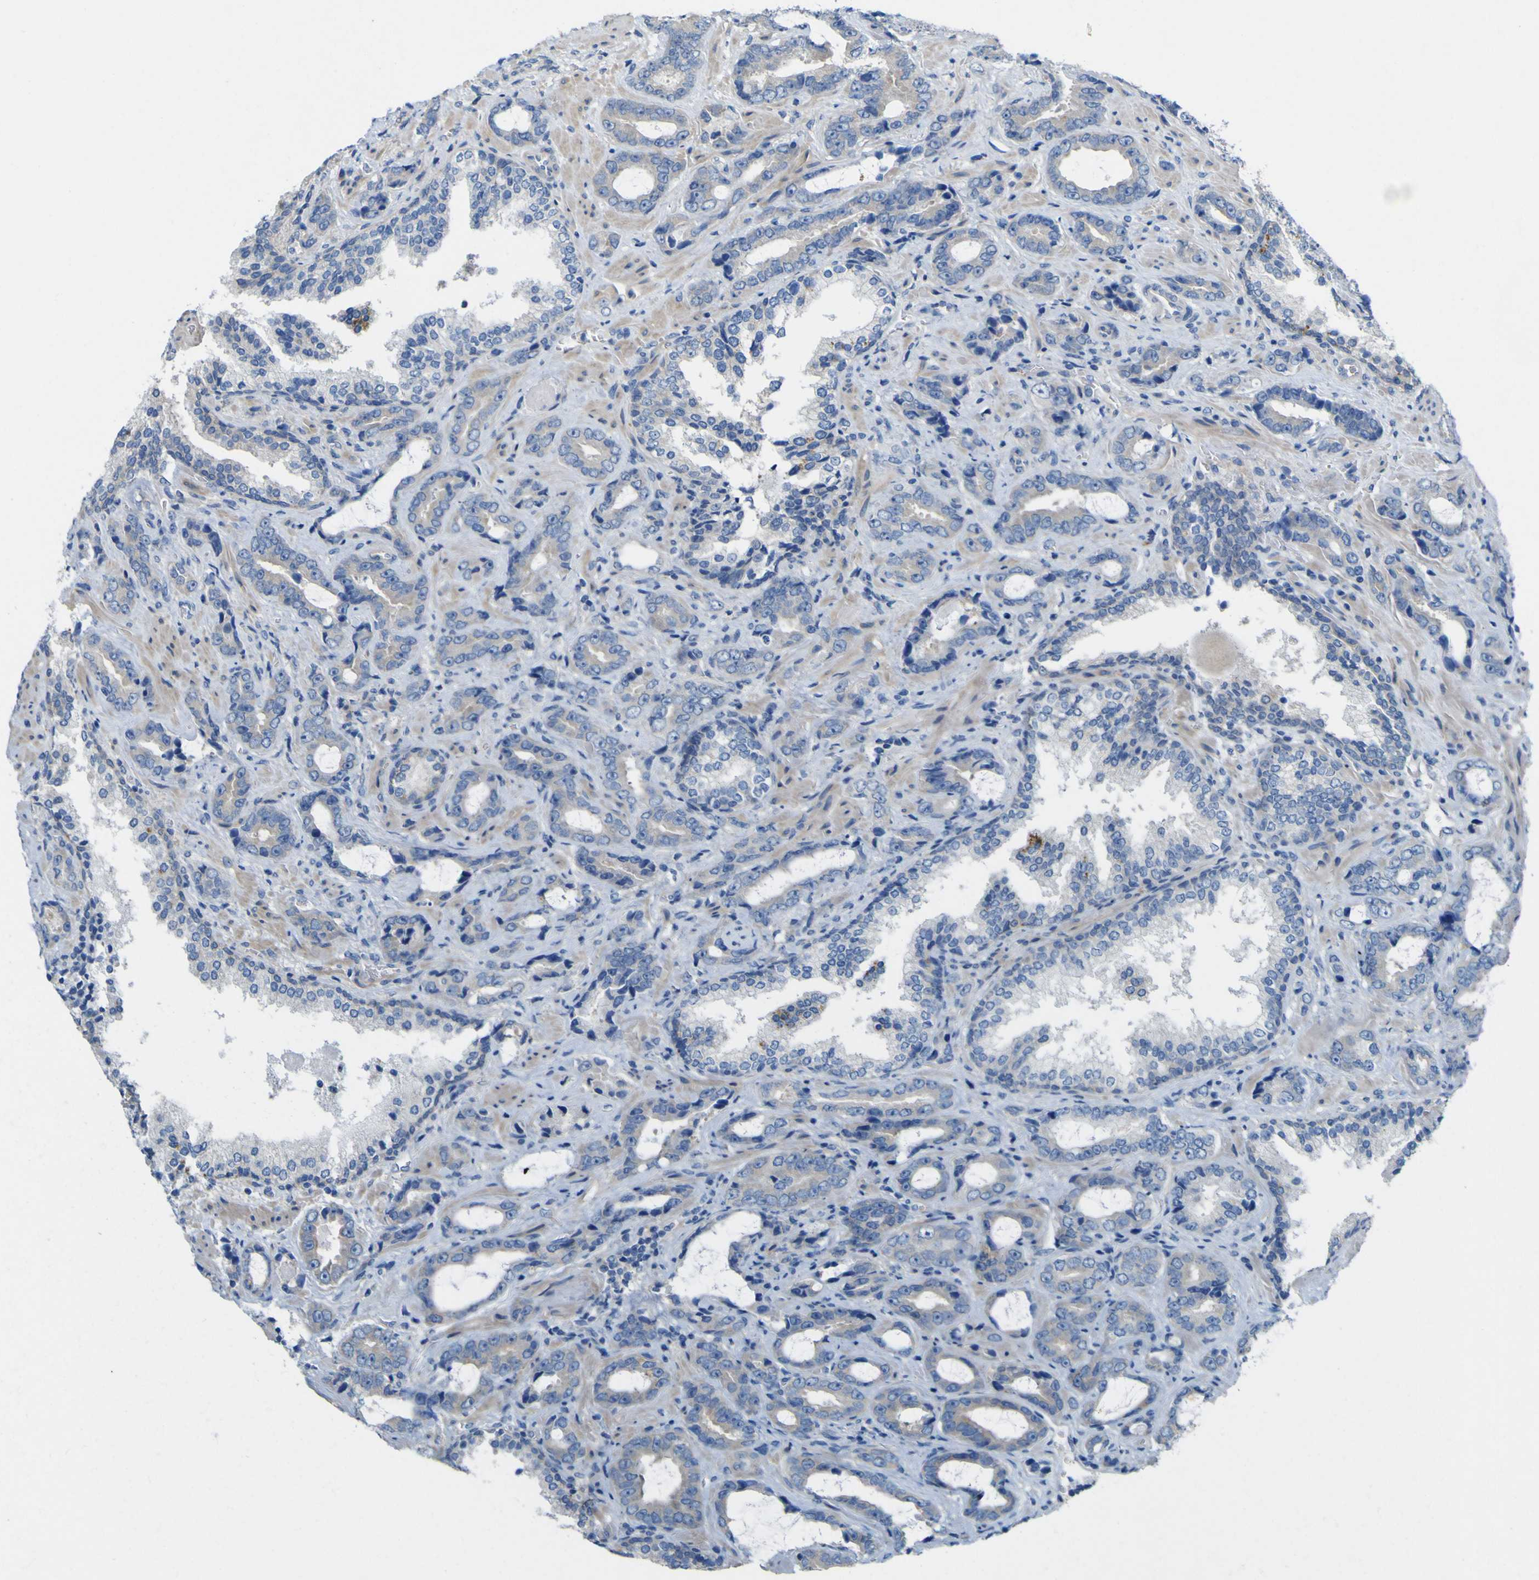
{"staining": {"intensity": "negative", "quantity": "none", "location": "none"}, "tissue": "prostate cancer", "cell_type": "Tumor cells", "image_type": "cancer", "snomed": [{"axis": "morphology", "description": "Adenocarcinoma, Low grade"}, {"axis": "topography", "description": "Prostate"}], "caption": "An image of human prostate cancer (adenocarcinoma (low-grade)) is negative for staining in tumor cells. (Stains: DAB (3,3'-diaminobenzidine) immunohistochemistry (IHC) with hematoxylin counter stain, Microscopy: brightfield microscopy at high magnification).", "gene": "MYEOV", "patient": {"sex": "male", "age": 60}}